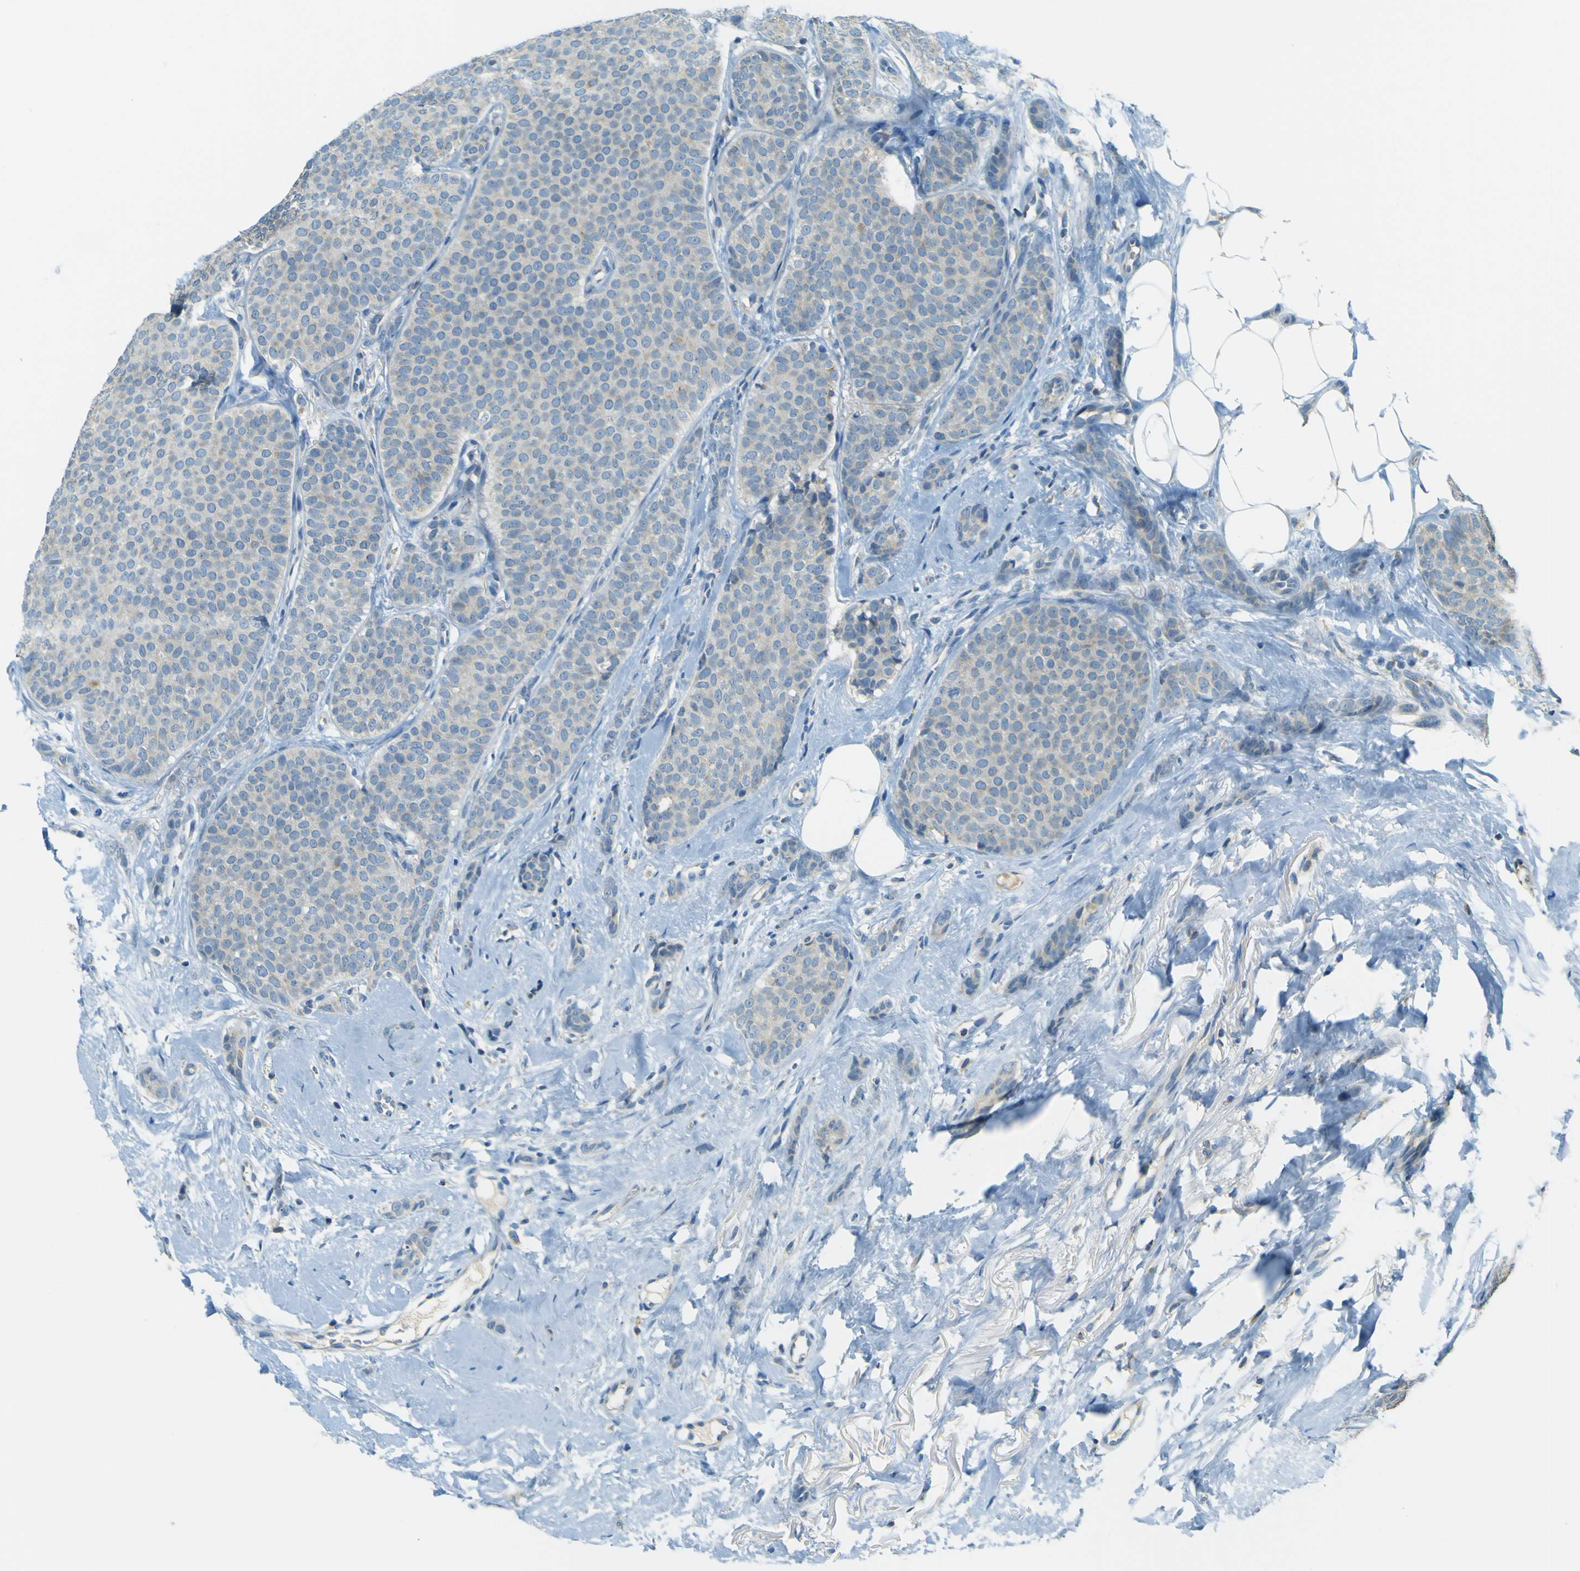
{"staining": {"intensity": "weak", "quantity": "<25%", "location": "cytoplasmic/membranous"}, "tissue": "breast cancer", "cell_type": "Tumor cells", "image_type": "cancer", "snomed": [{"axis": "morphology", "description": "Duct carcinoma"}, {"axis": "topography", "description": "Breast"}], "caption": "A micrograph of human breast intraductal carcinoma is negative for staining in tumor cells.", "gene": "FKTN", "patient": {"sex": "female", "age": 68}}